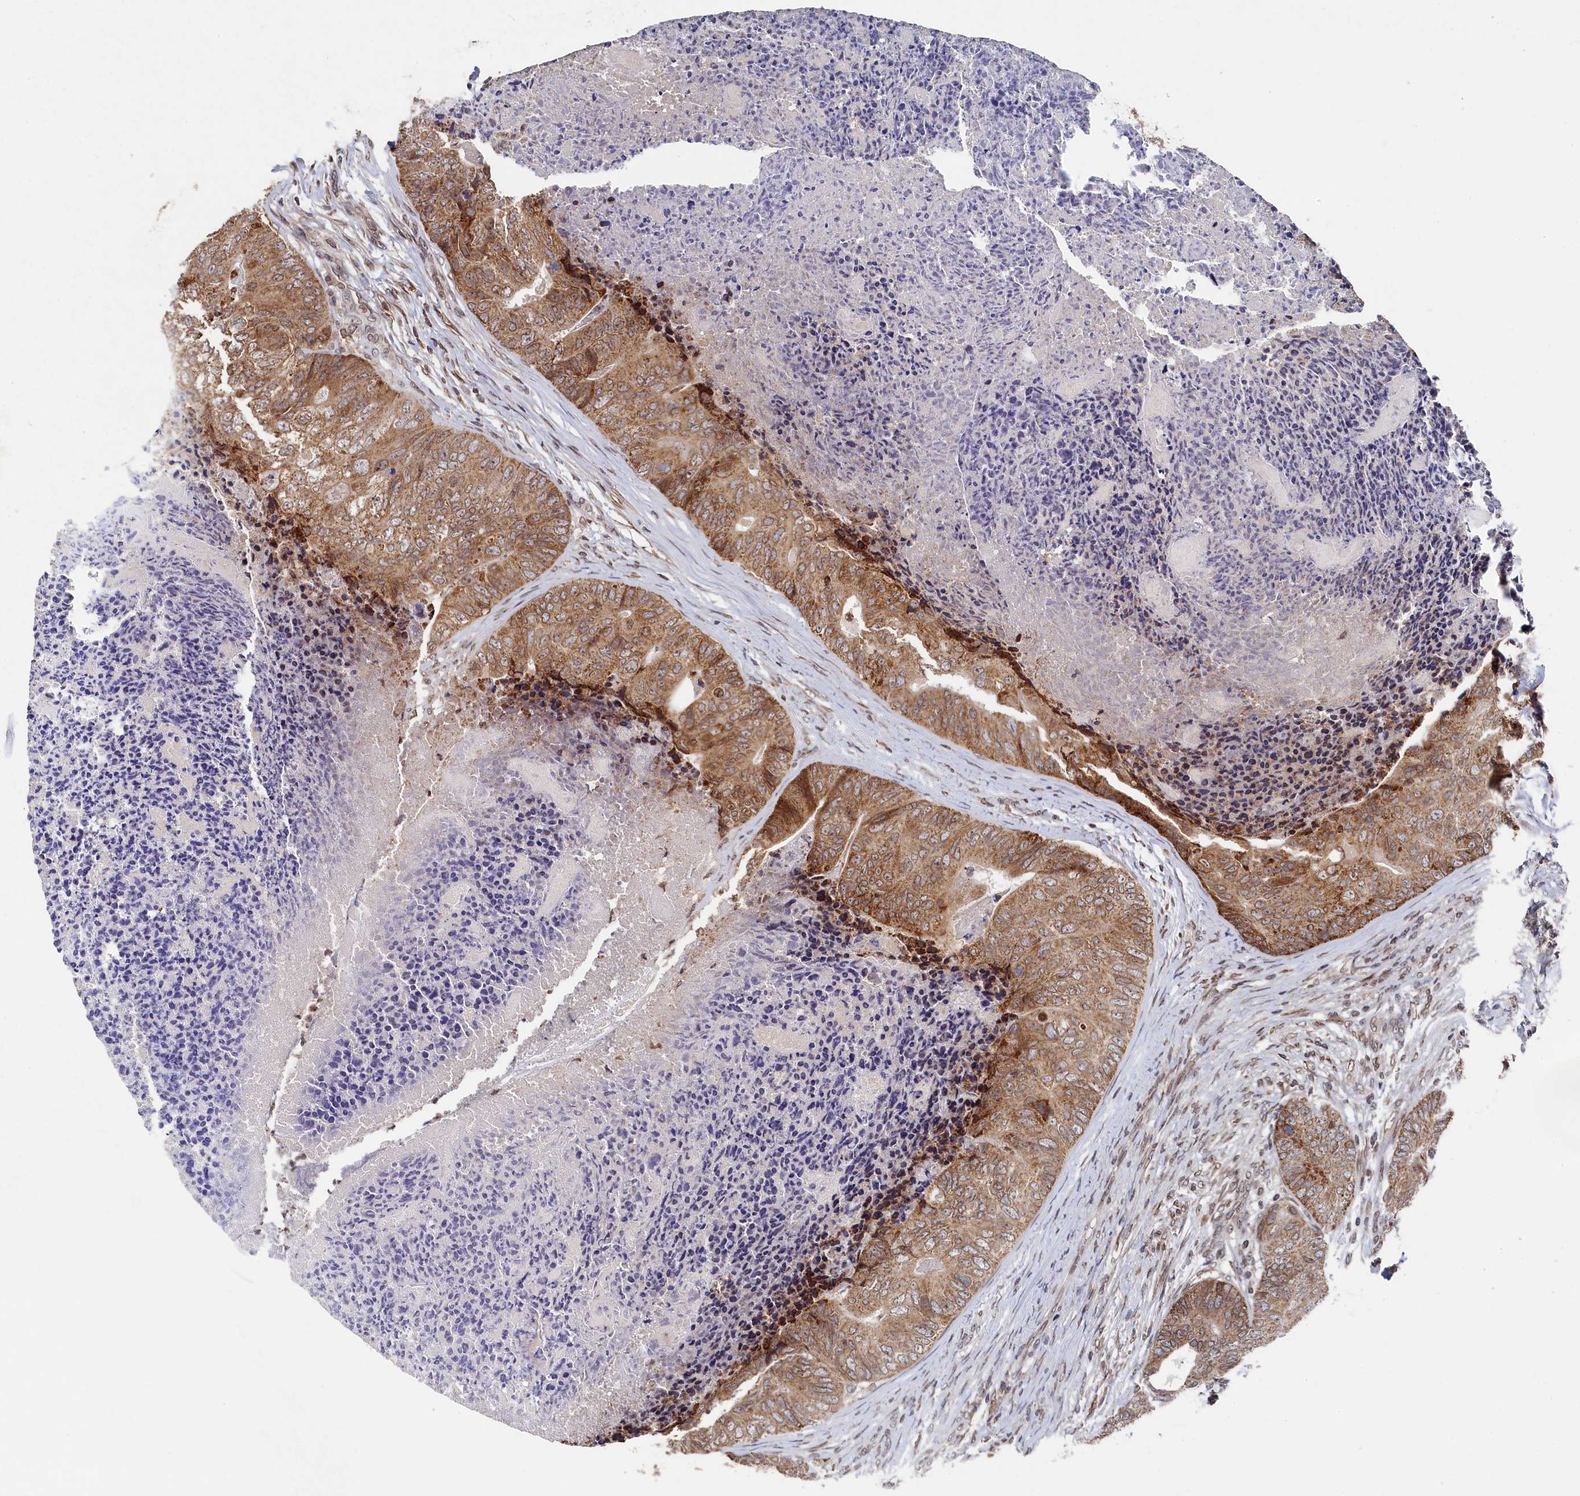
{"staining": {"intensity": "moderate", "quantity": ">75%", "location": "cytoplasmic/membranous"}, "tissue": "colorectal cancer", "cell_type": "Tumor cells", "image_type": "cancer", "snomed": [{"axis": "morphology", "description": "Adenocarcinoma, NOS"}, {"axis": "topography", "description": "Colon"}], "caption": "Immunohistochemistry (DAB (3,3'-diaminobenzidine)) staining of human colorectal cancer (adenocarcinoma) shows moderate cytoplasmic/membranous protein positivity in approximately >75% of tumor cells. (DAB (3,3'-diaminobenzidine) IHC, brown staining for protein, blue staining for nuclei).", "gene": "ANKEF1", "patient": {"sex": "female", "age": 67}}